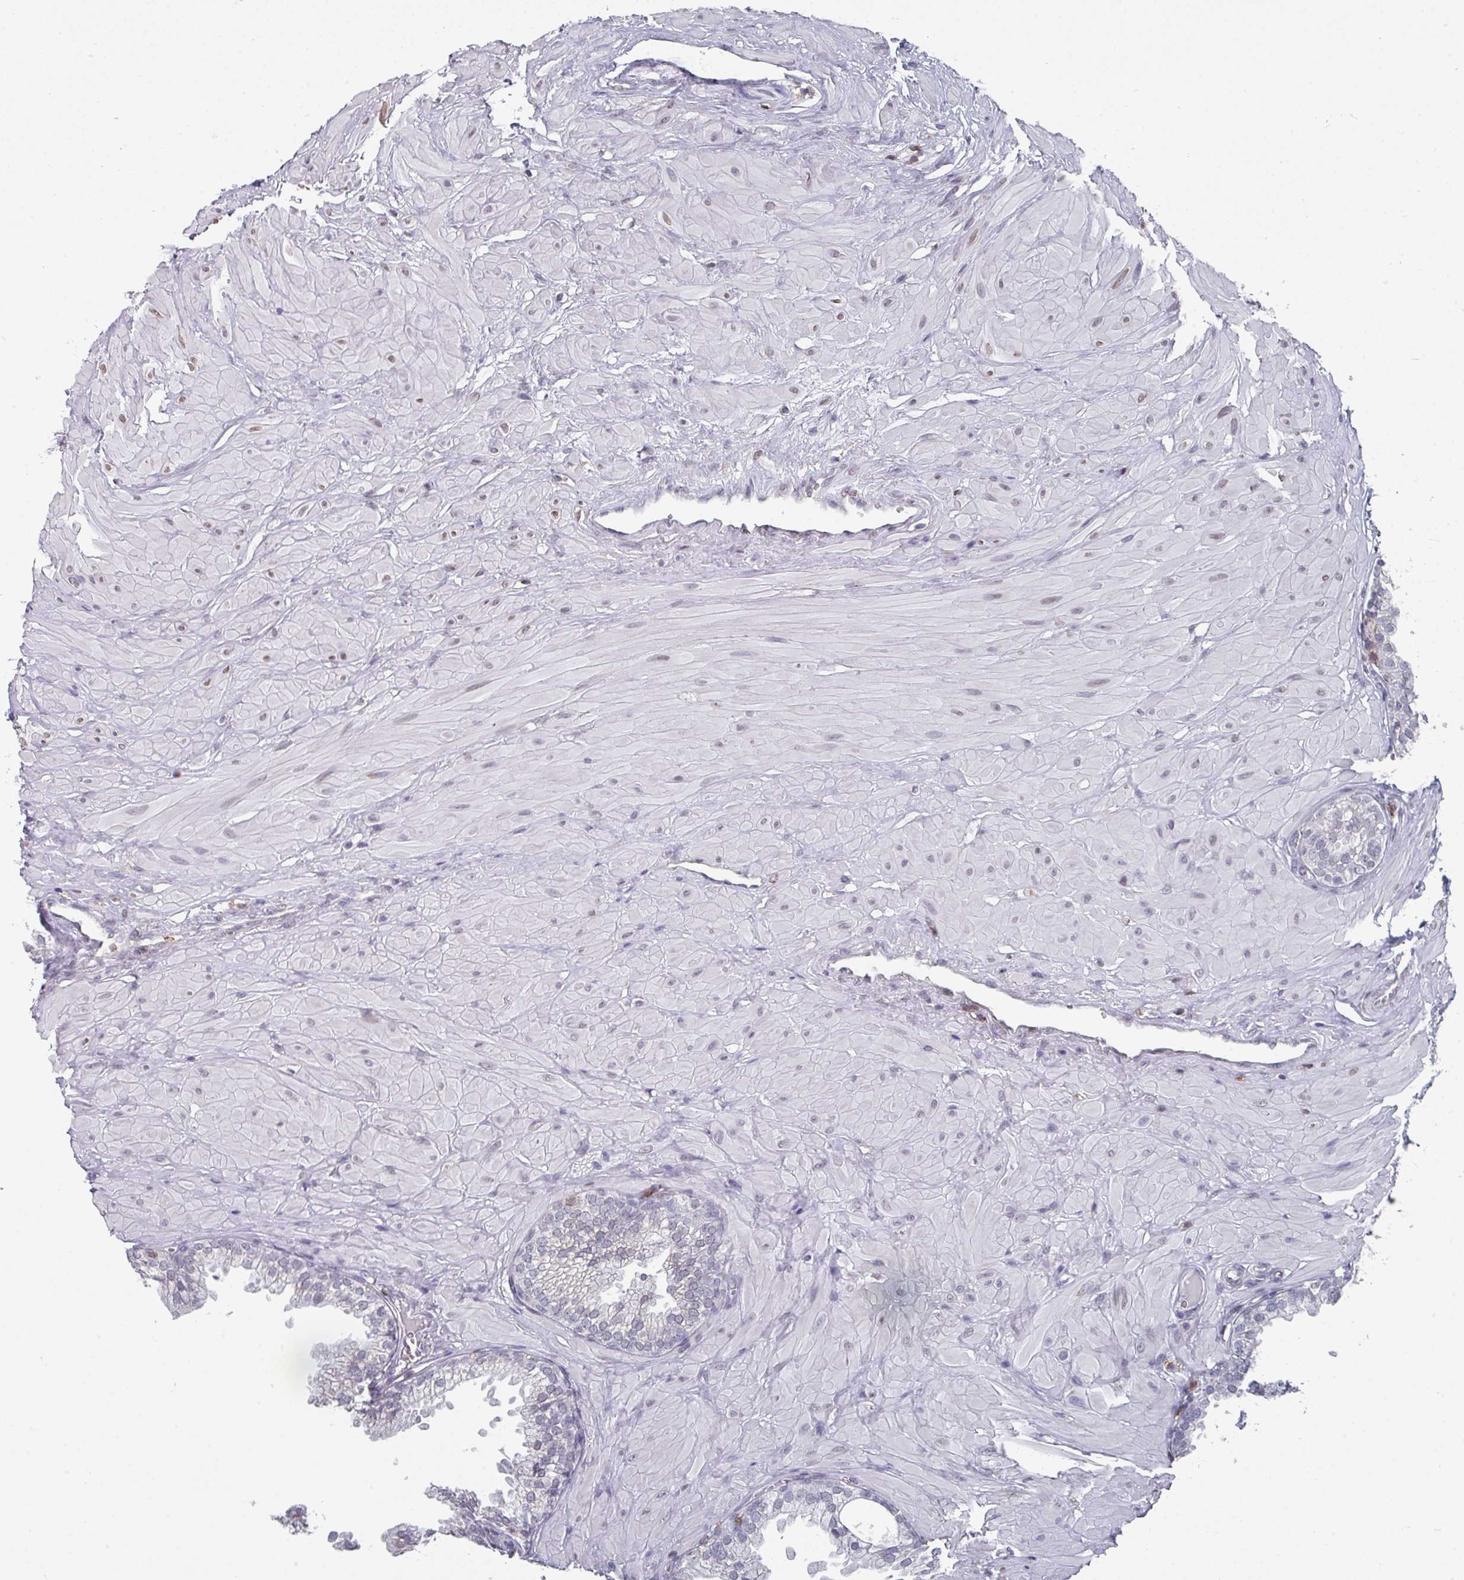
{"staining": {"intensity": "negative", "quantity": "none", "location": "none"}, "tissue": "prostate", "cell_type": "Glandular cells", "image_type": "normal", "snomed": [{"axis": "morphology", "description": "Normal tissue, NOS"}, {"axis": "topography", "description": "Prostate"}, {"axis": "topography", "description": "Peripheral nerve tissue"}], "caption": "Immunohistochemistry of unremarkable human prostate exhibits no positivity in glandular cells.", "gene": "RASAL3", "patient": {"sex": "male", "age": 55}}